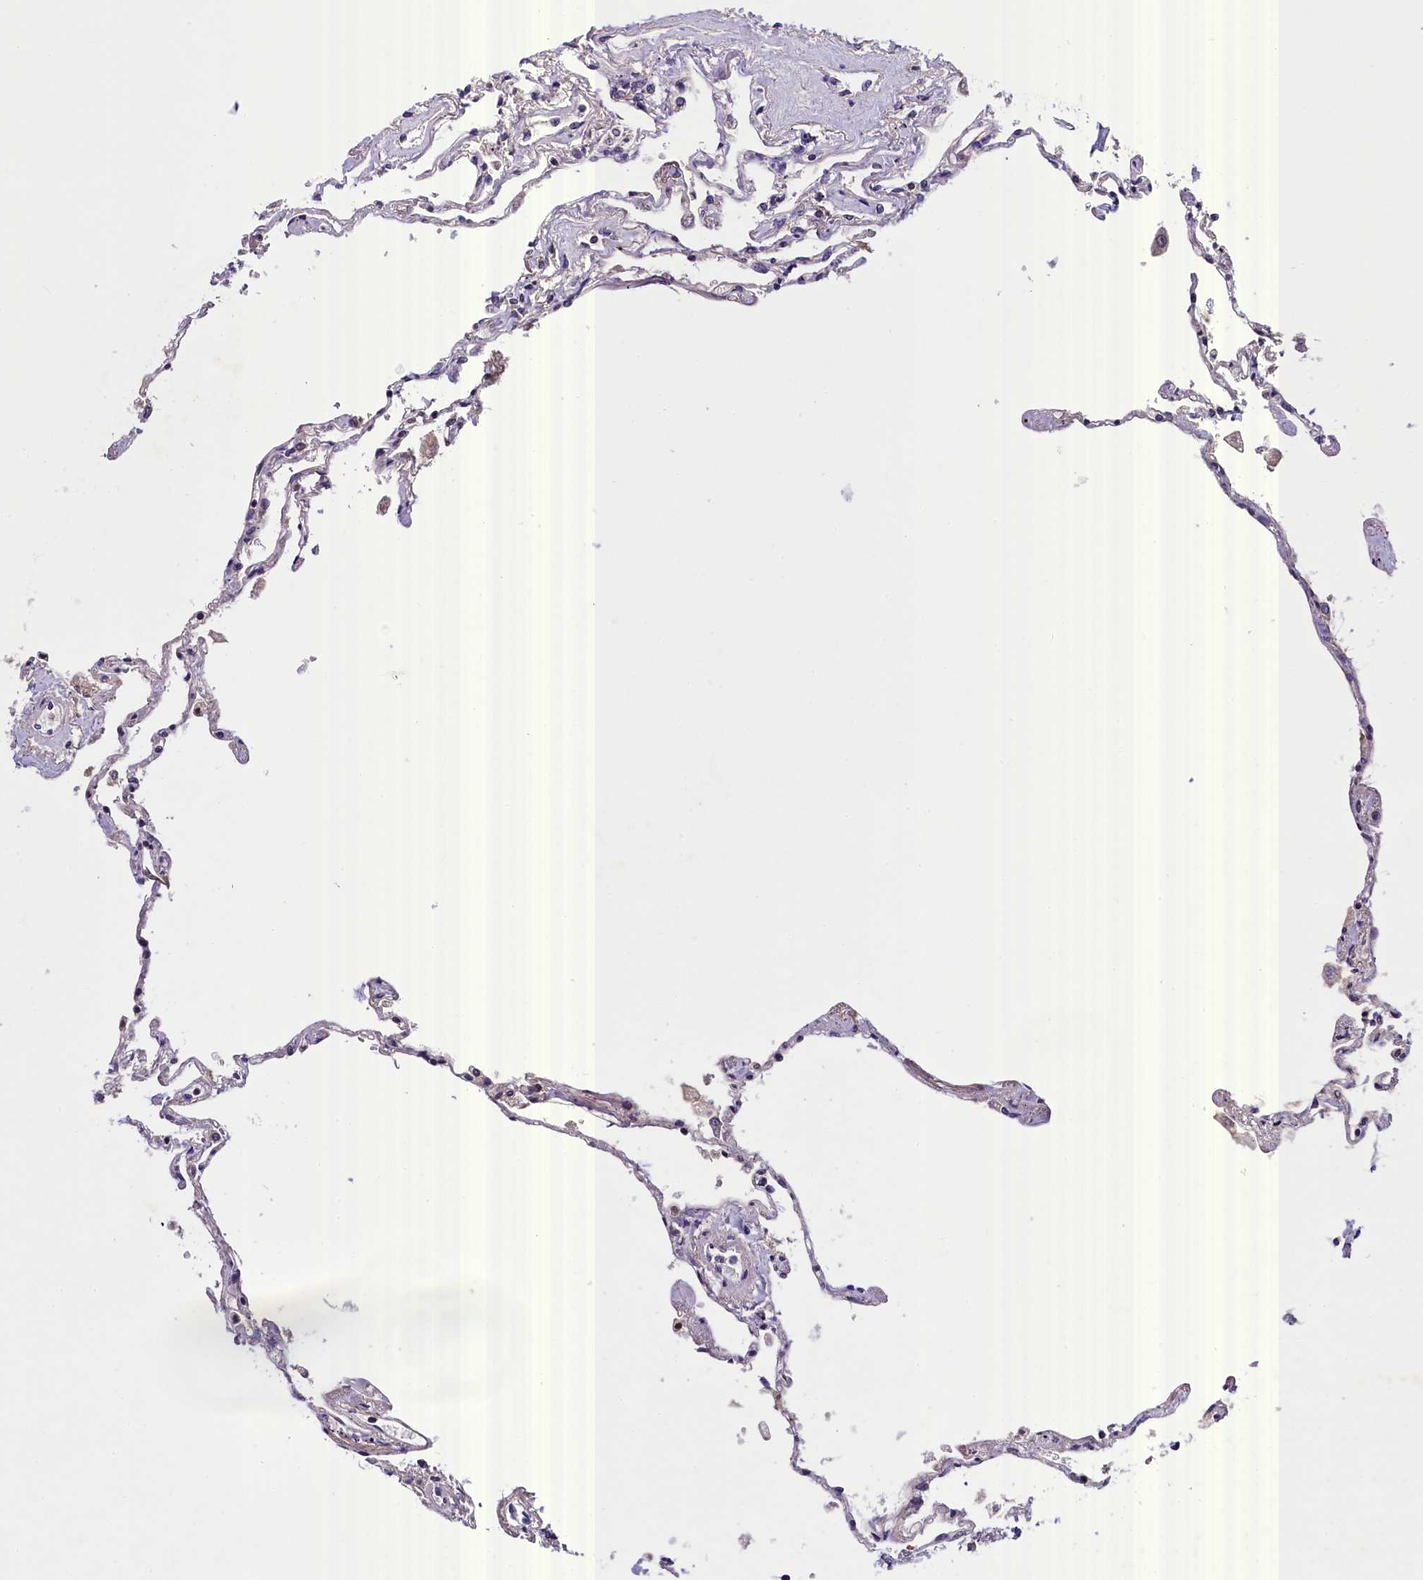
{"staining": {"intensity": "negative", "quantity": "none", "location": "none"}, "tissue": "lung", "cell_type": "Alveolar cells", "image_type": "normal", "snomed": [{"axis": "morphology", "description": "Normal tissue, NOS"}, {"axis": "topography", "description": "Lung"}], "caption": "This is an immunohistochemistry (IHC) image of unremarkable human lung. There is no positivity in alveolar cells.", "gene": "ENKD1", "patient": {"sex": "female", "age": 67}}